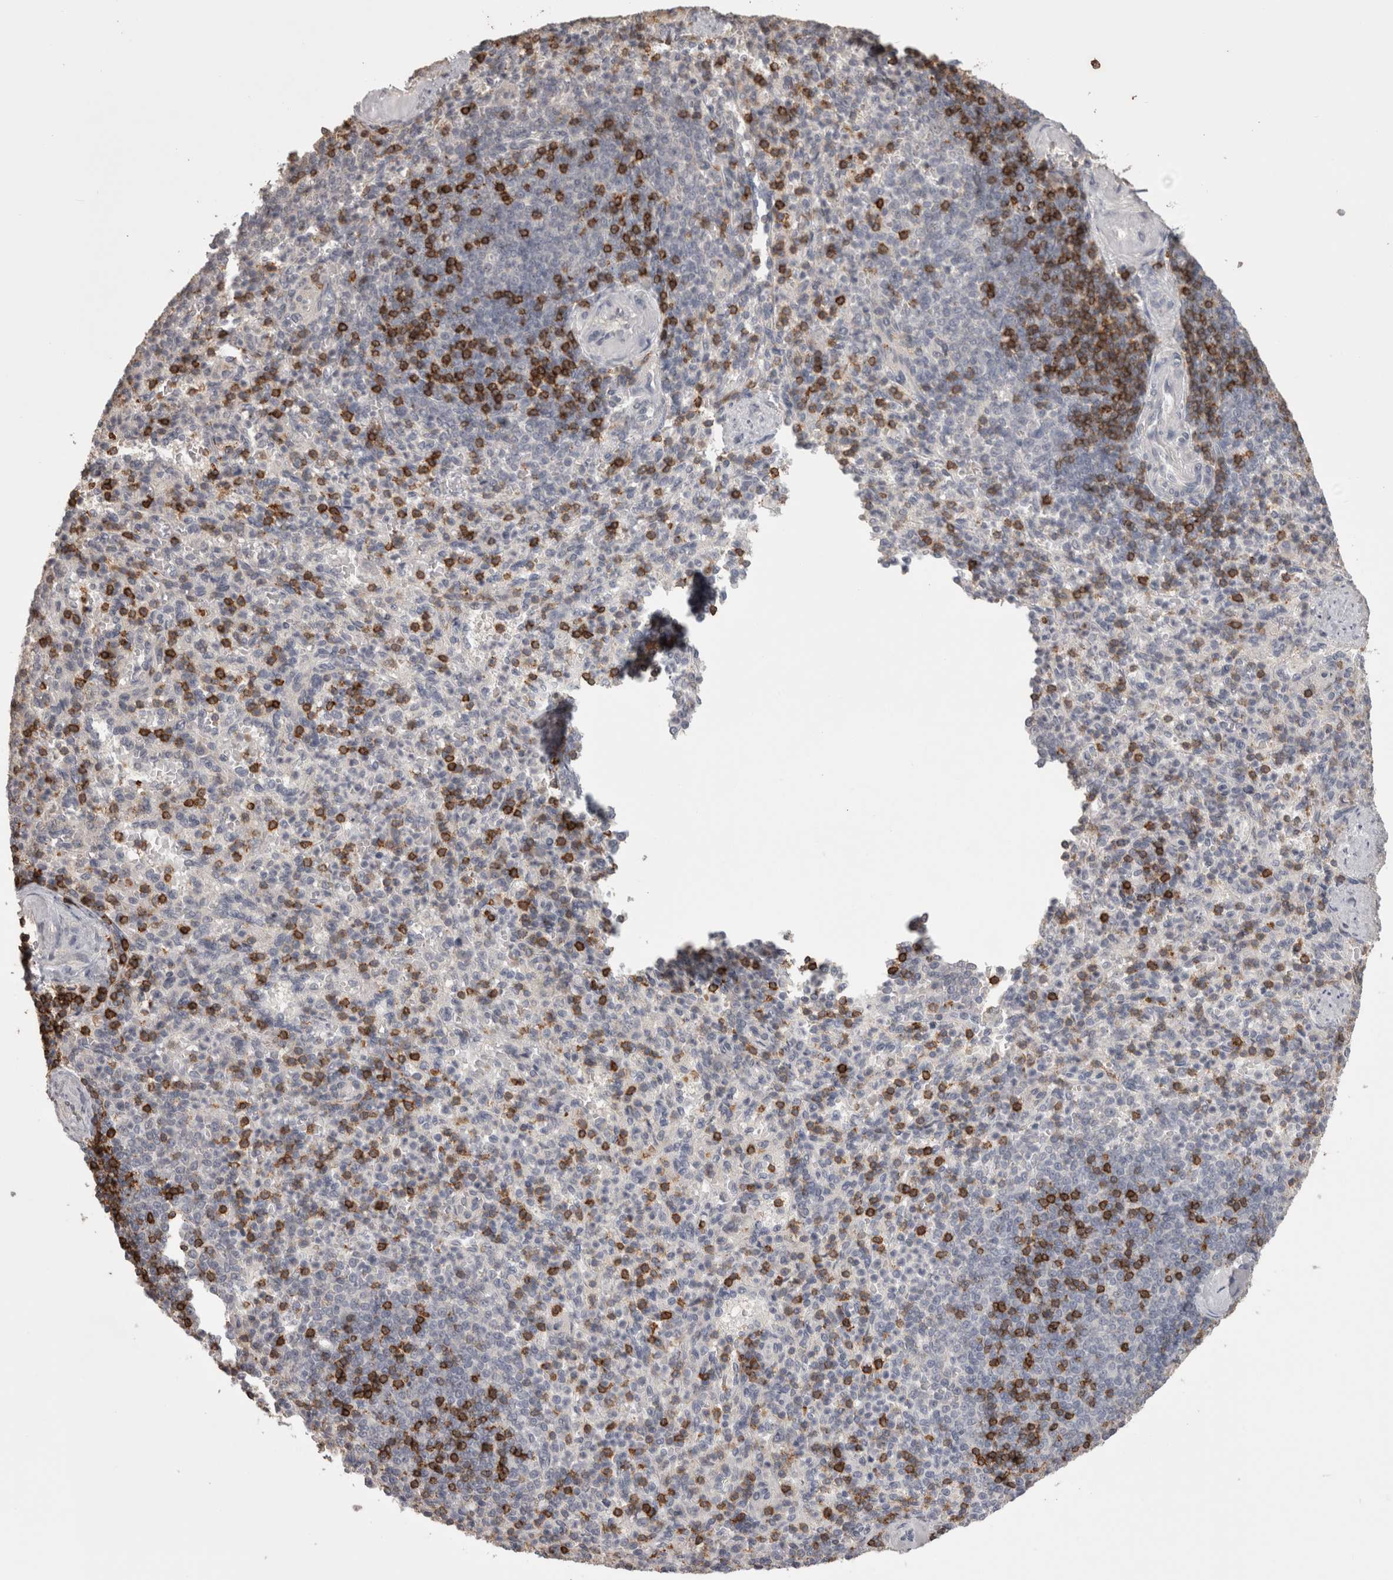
{"staining": {"intensity": "strong", "quantity": "<25%", "location": "cytoplasmic/membranous"}, "tissue": "spleen", "cell_type": "Cells in red pulp", "image_type": "normal", "snomed": [{"axis": "morphology", "description": "Normal tissue, NOS"}, {"axis": "topography", "description": "Spleen"}], "caption": "Approximately <25% of cells in red pulp in normal human spleen reveal strong cytoplasmic/membranous protein staining as visualized by brown immunohistochemical staining.", "gene": "SKAP1", "patient": {"sex": "female", "age": 74}}